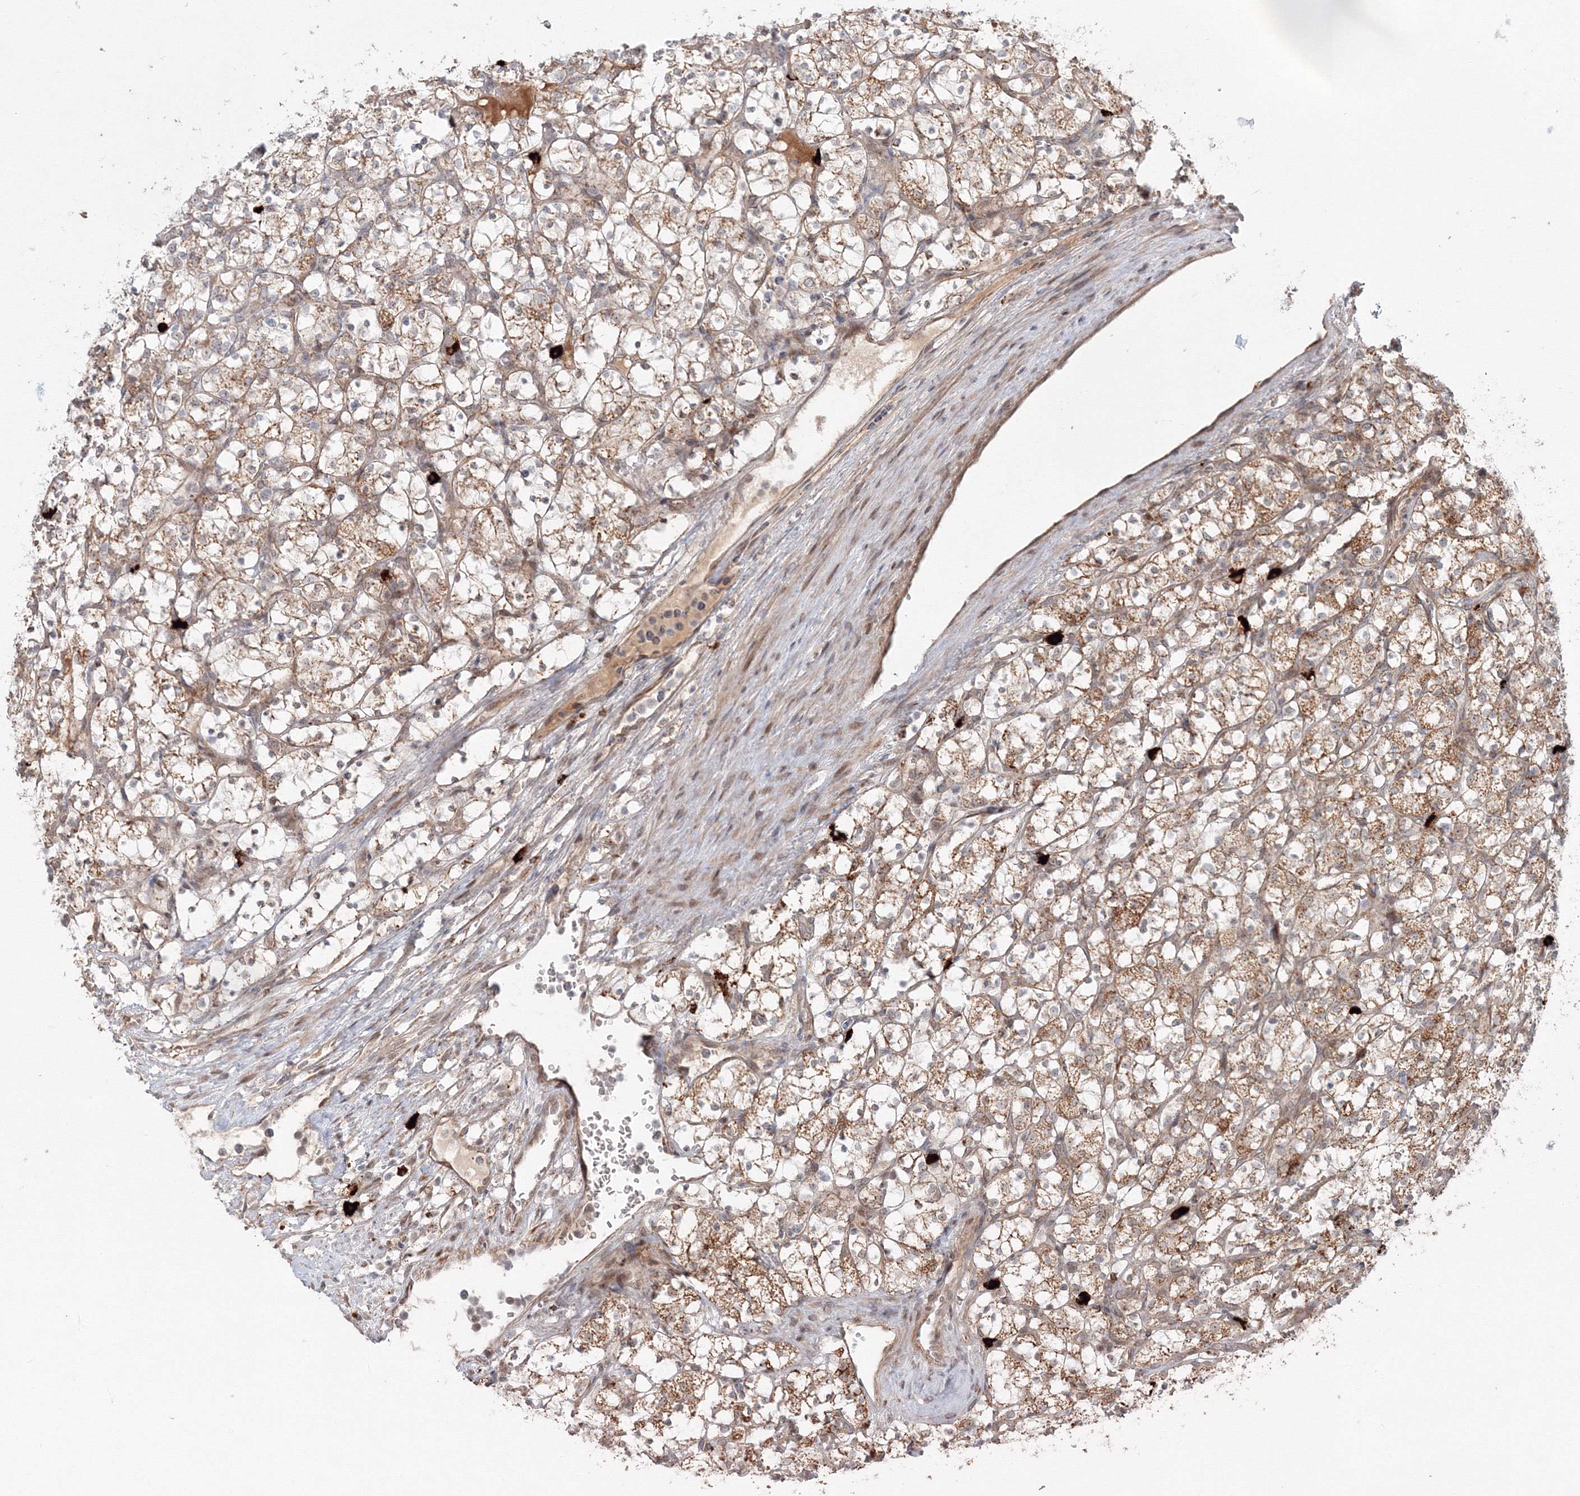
{"staining": {"intensity": "moderate", "quantity": ">75%", "location": "cytoplasmic/membranous"}, "tissue": "renal cancer", "cell_type": "Tumor cells", "image_type": "cancer", "snomed": [{"axis": "morphology", "description": "Adenocarcinoma, NOS"}, {"axis": "topography", "description": "Kidney"}], "caption": "Protein staining displays moderate cytoplasmic/membranous expression in approximately >75% of tumor cells in renal cancer.", "gene": "SH3PXD2A", "patient": {"sex": "female", "age": 69}}